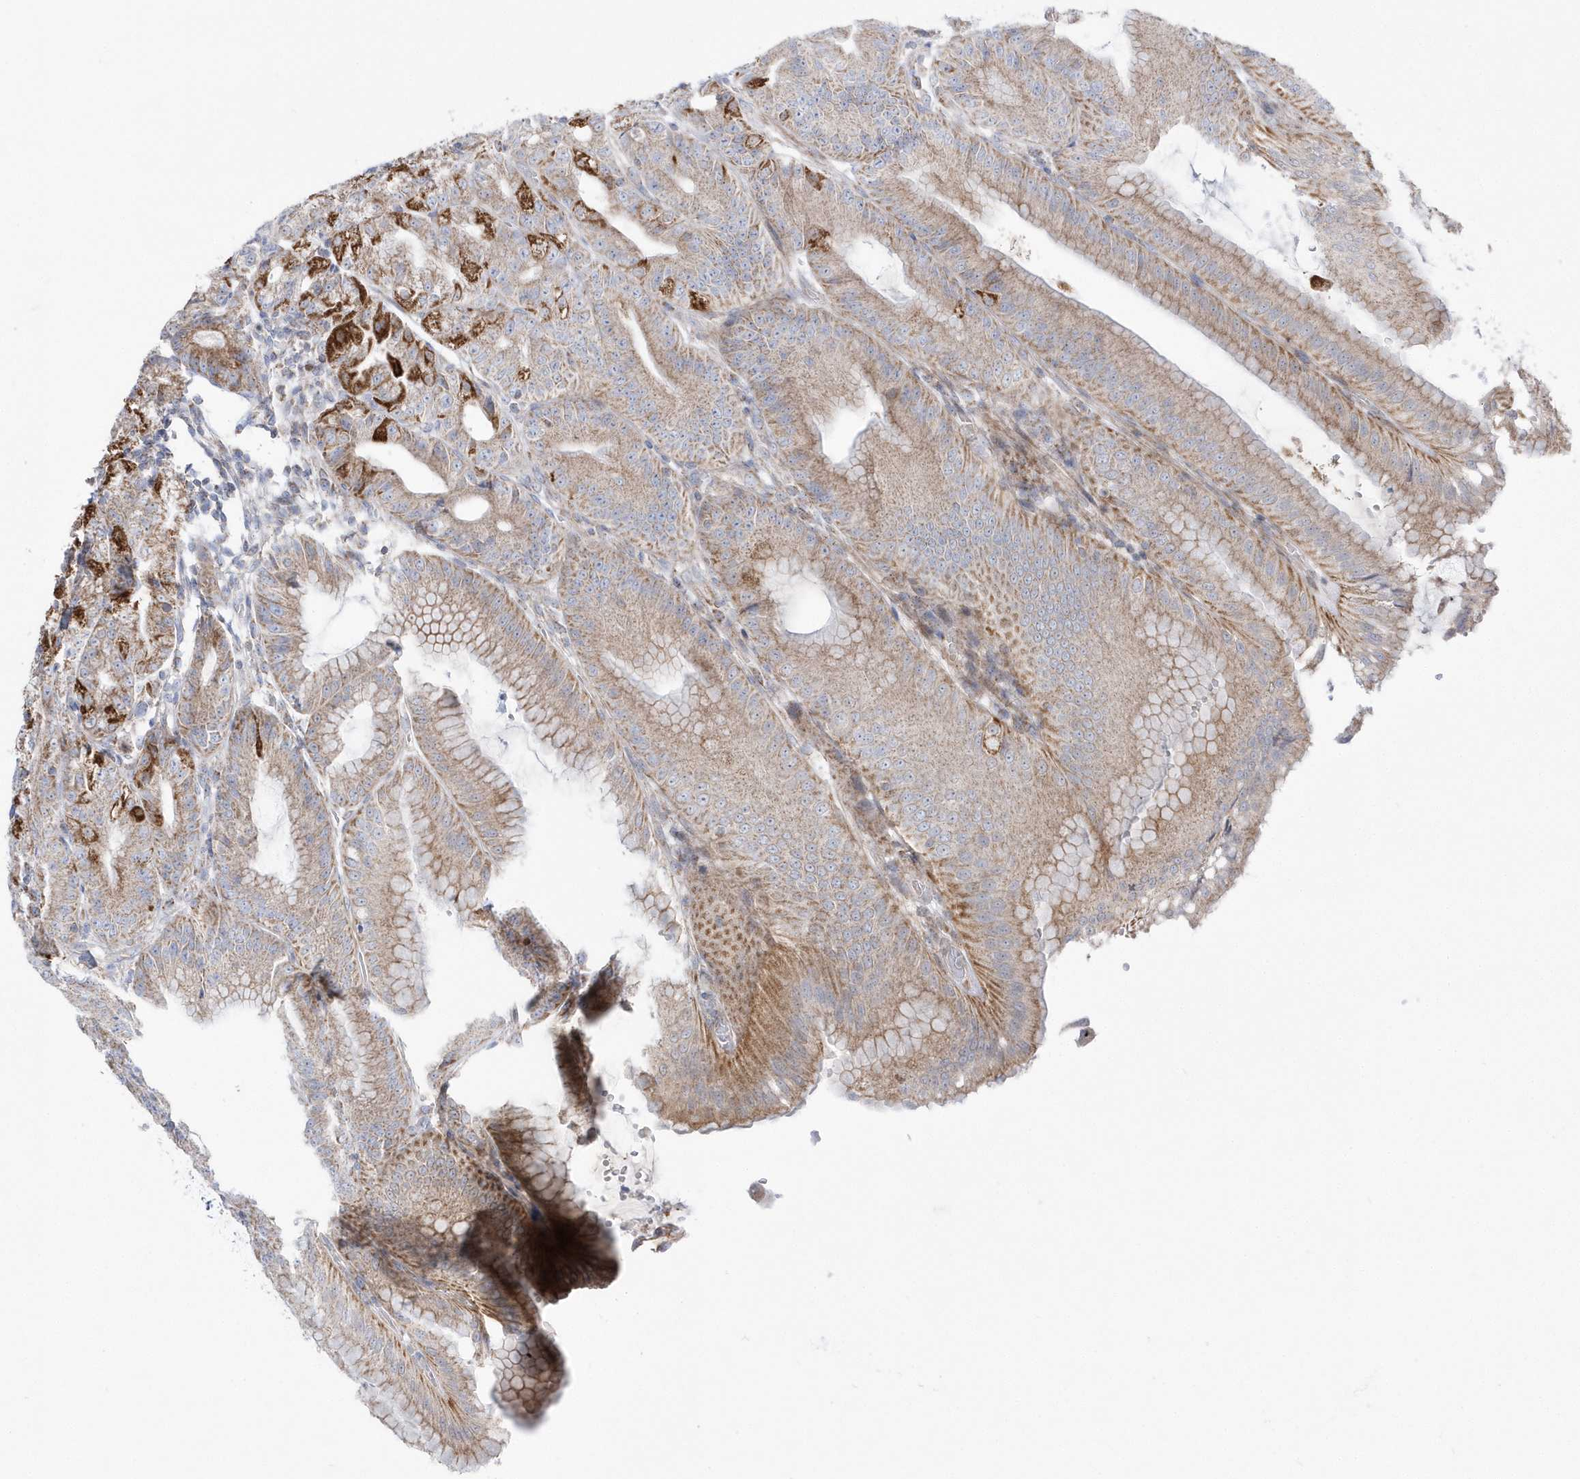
{"staining": {"intensity": "strong", "quantity": "25%-75%", "location": "cytoplasmic/membranous"}, "tissue": "stomach", "cell_type": "Glandular cells", "image_type": "normal", "snomed": [{"axis": "morphology", "description": "Normal tissue, NOS"}, {"axis": "topography", "description": "Stomach, upper"}, {"axis": "topography", "description": "Stomach, lower"}], "caption": "Immunohistochemistry (IHC) staining of normal stomach, which displays high levels of strong cytoplasmic/membranous staining in about 25%-75% of glandular cells indicating strong cytoplasmic/membranous protein staining. The staining was performed using DAB (brown) for protein detection and nuclei were counterstained in hematoxylin (blue).", "gene": "OPA1", "patient": {"sex": "male", "age": 71}}